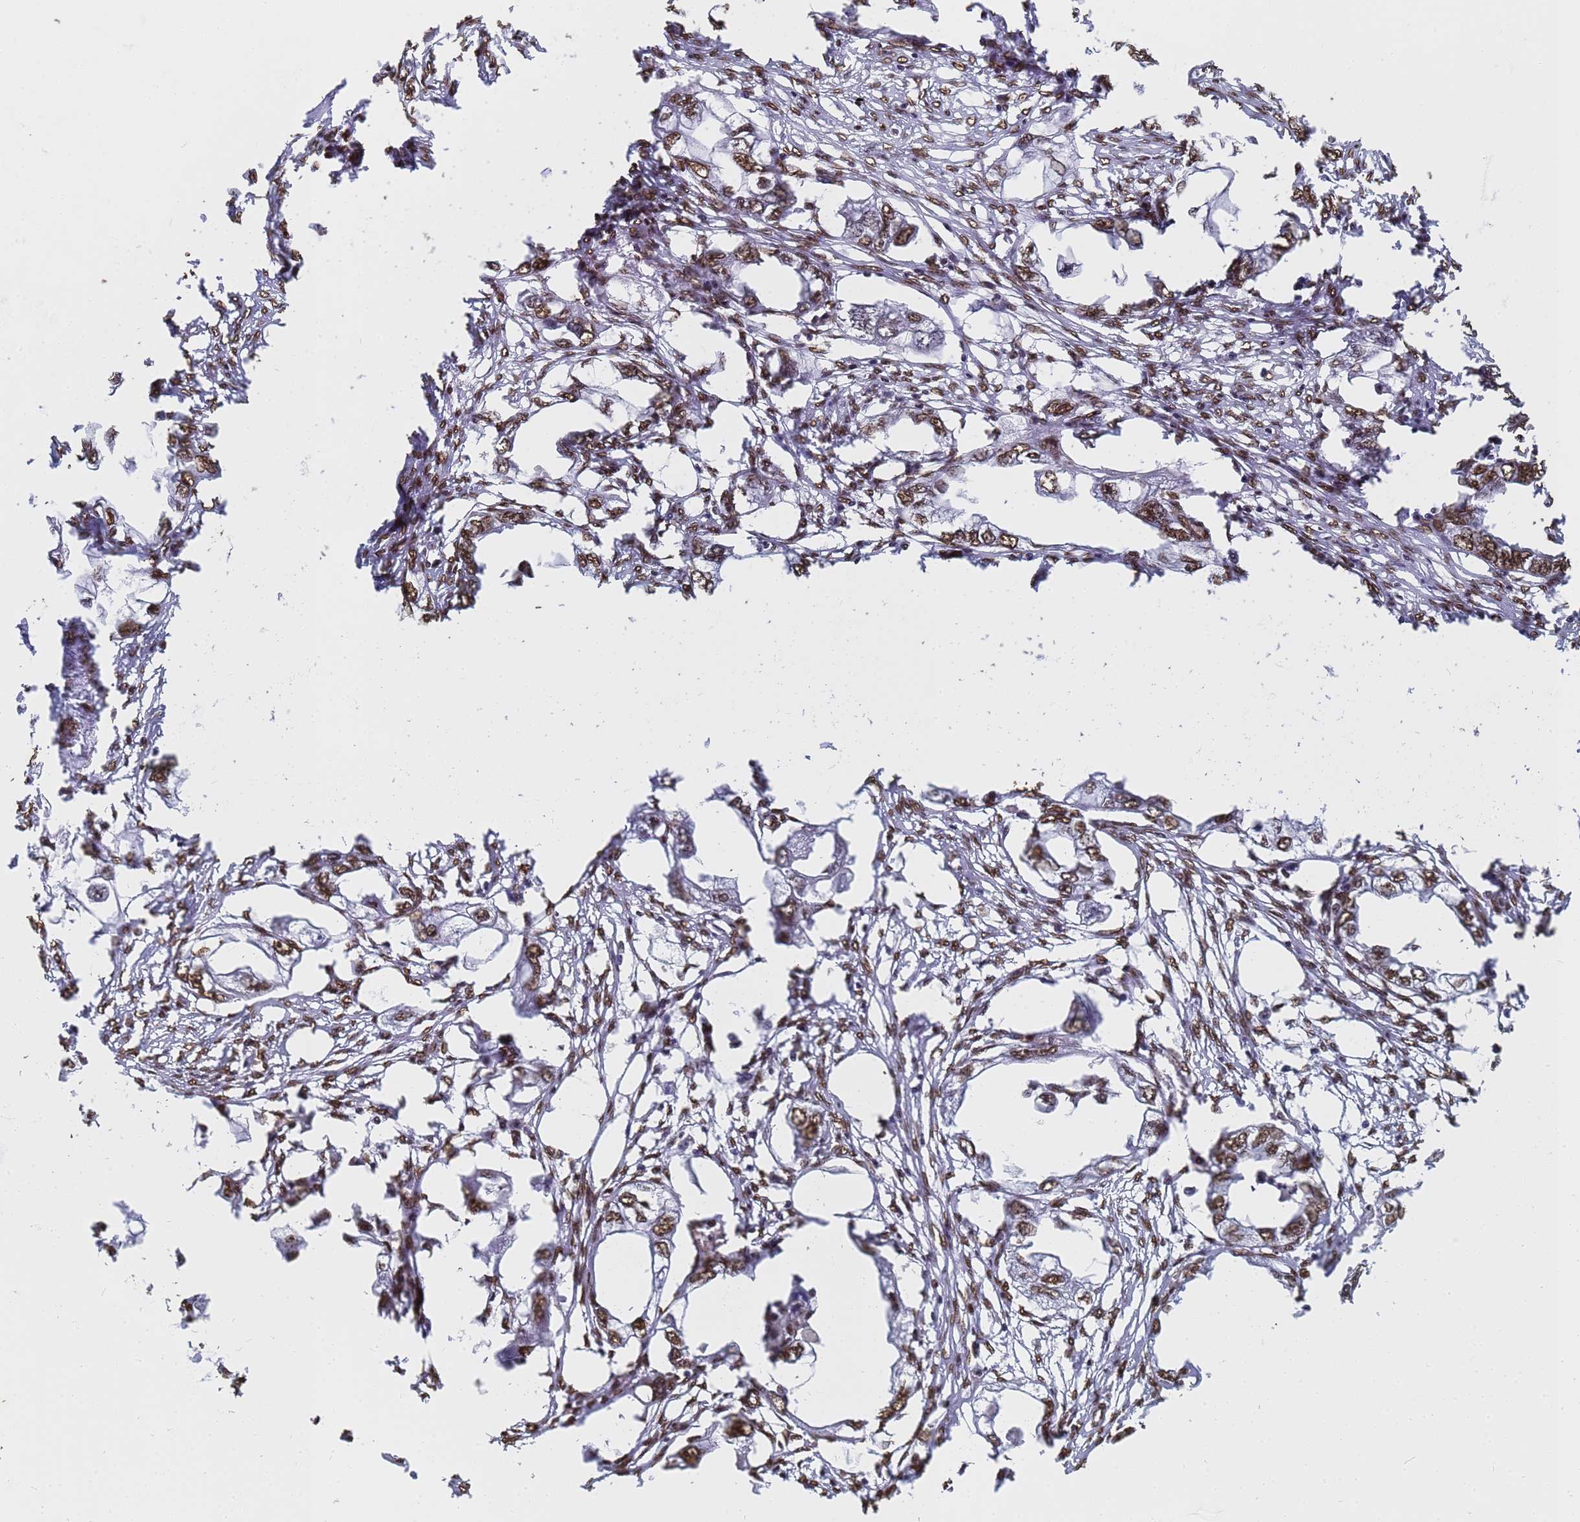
{"staining": {"intensity": "moderate", "quantity": ">75%", "location": "nuclear"}, "tissue": "endometrial cancer", "cell_type": "Tumor cells", "image_type": "cancer", "snomed": [{"axis": "morphology", "description": "Adenocarcinoma, NOS"}, {"axis": "morphology", "description": "Adenocarcinoma, metastatic, NOS"}, {"axis": "topography", "description": "Adipose tissue"}, {"axis": "topography", "description": "Endometrium"}], "caption": "Endometrial cancer (adenocarcinoma) stained for a protein demonstrates moderate nuclear positivity in tumor cells.", "gene": "RAVER2", "patient": {"sex": "female", "age": 67}}